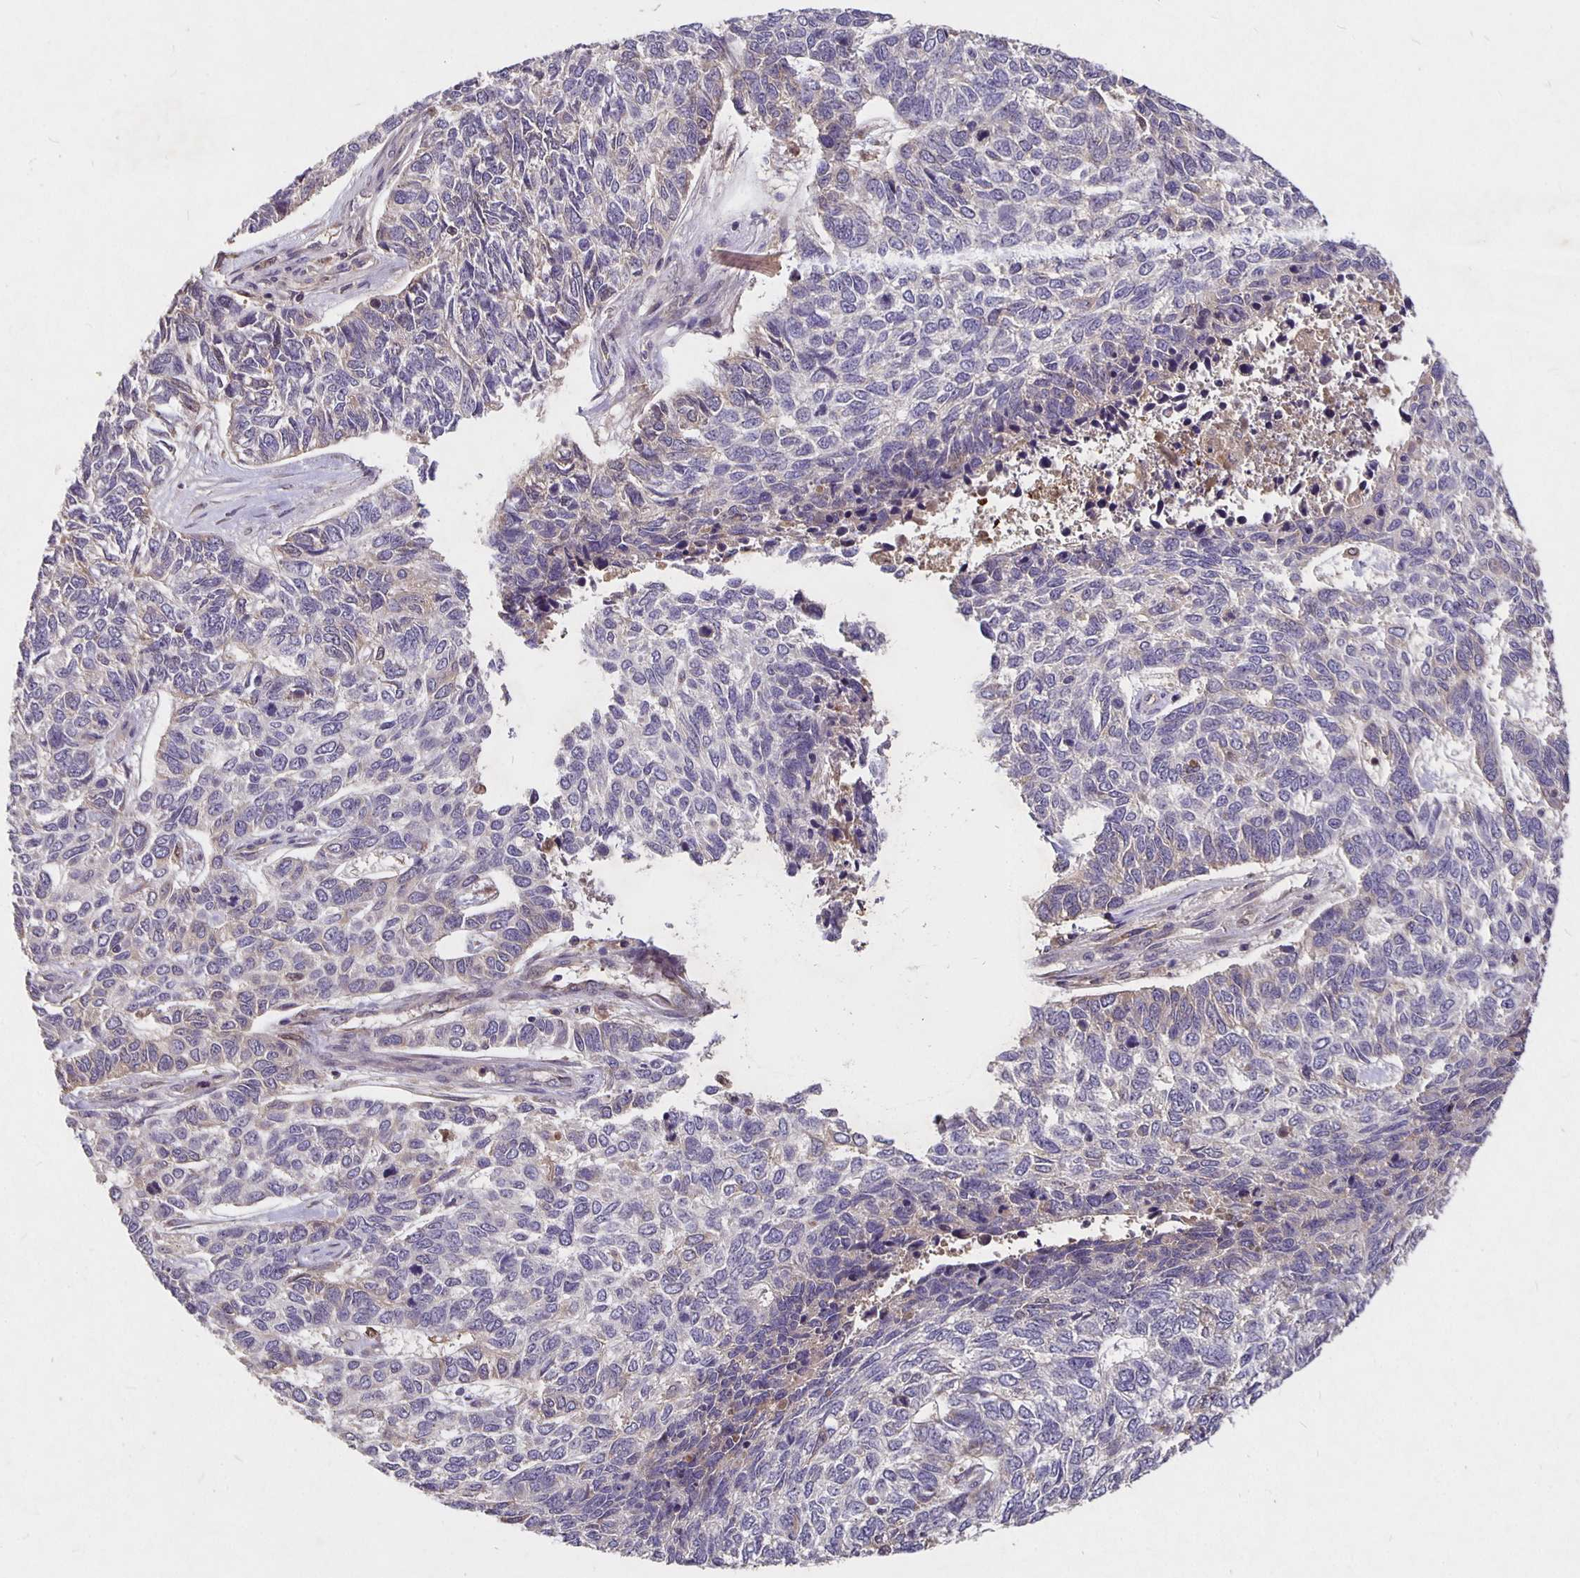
{"staining": {"intensity": "negative", "quantity": "none", "location": "none"}, "tissue": "skin cancer", "cell_type": "Tumor cells", "image_type": "cancer", "snomed": [{"axis": "morphology", "description": "Basal cell carcinoma"}, {"axis": "topography", "description": "Skin"}], "caption": "Tumor cells are negative for brown protein staining in skin cancer (basal cell carcinoma).", "gene": "NOG", "patient": {"sex": "female", "age": 65}}